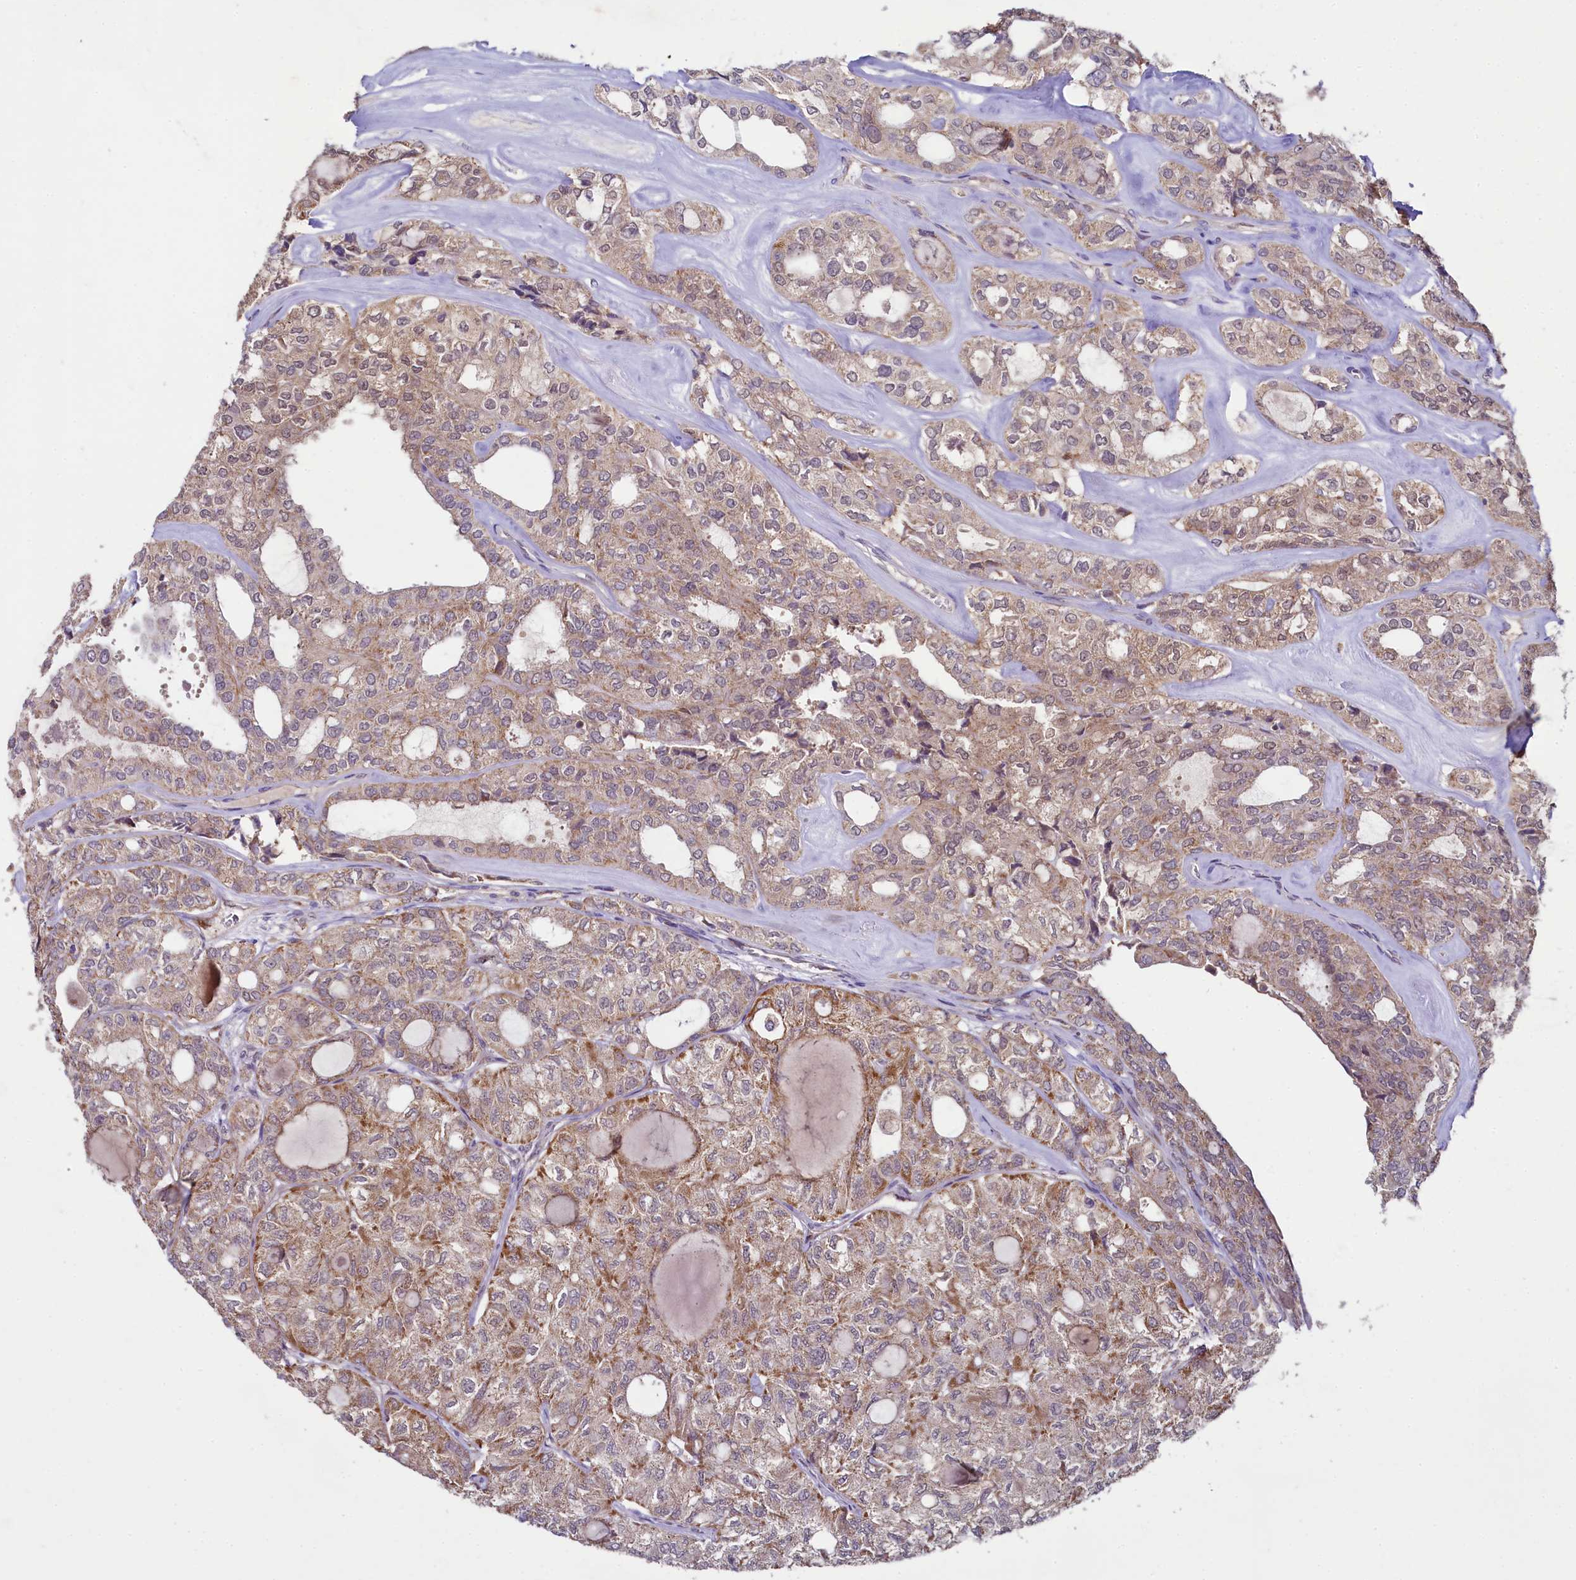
{"staining": {"intensity": "weak", "quantity": ">75%", "location": "cytoplasmic/membranous"}, "tissue": "thyroid cancer", "cell_type": "Tumor cells", "image_type": "cancer", "snomed": [{"axis": "morphology", "description": "Follicular adenoma carcinoma, NOS"}, {"axis": "topography", "description": "Thyroid gland"}], "caption": "Thyroid follicular adenoma carcinoma stained for a protein (brown) demonstrates weak cytoplasmic/membranous positive staining in about >75% of tumor cells.", "gene": "MRPL57", "patient": {"sex": "male", "age": 75}}